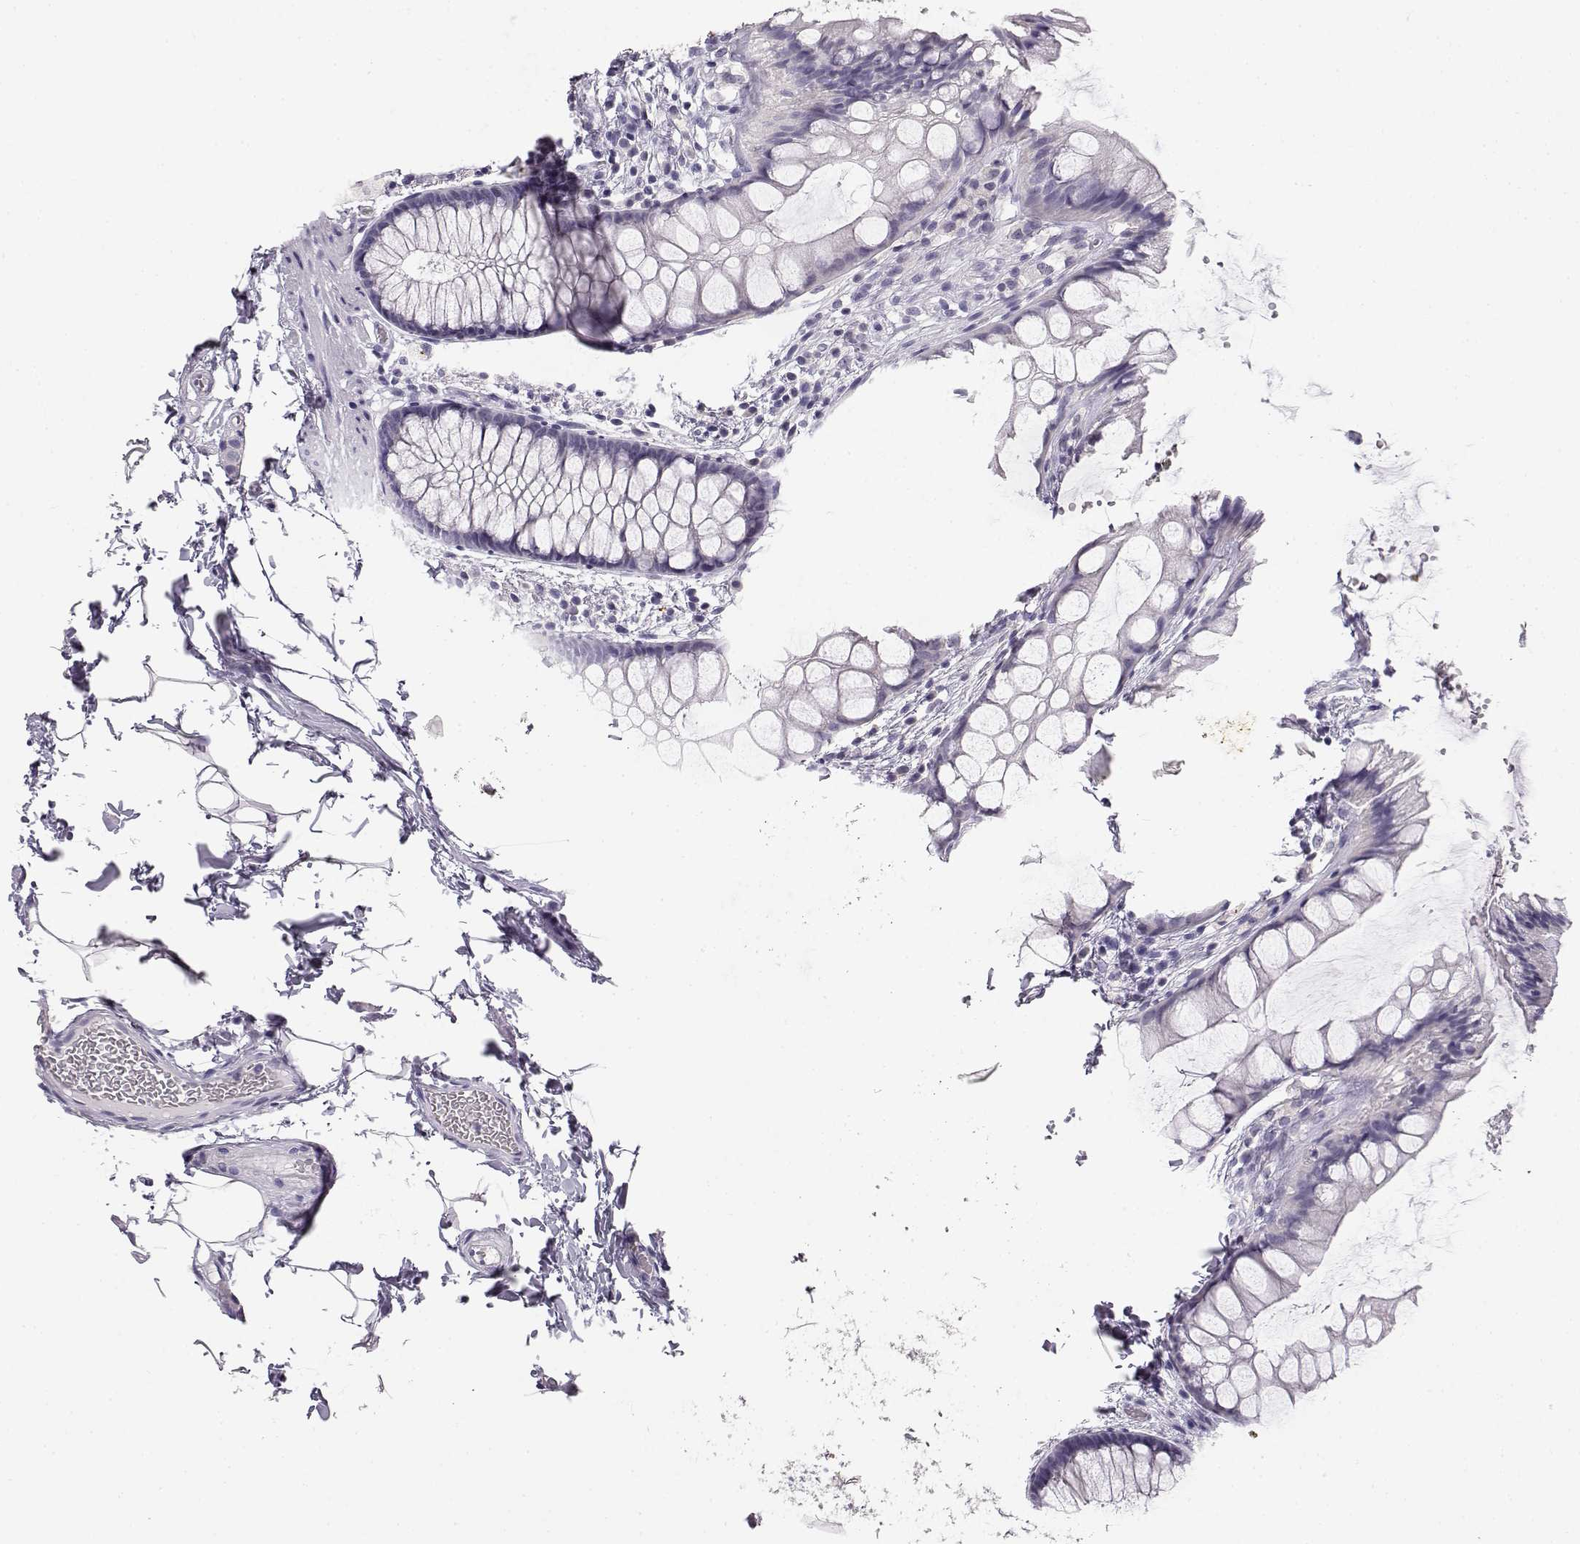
{"staining": {"intensity": "negative", "quantity": "none", "location": "none"}, "tissue": "rectum", "cell_type": "Glandular cells", "image_type": "normal", "snomed": [{"axis": "morphology", "description": "Normal tissue, NOS"}, {"axis": "topography", "description": "Rectum"}], "caption": "This is a image of immunohistochemistry (IHC) staining of benign rectum, which shows no expression in glandular cells.", "gene": "NUTM1", "patient": {"sex": "female", "age": 62}}